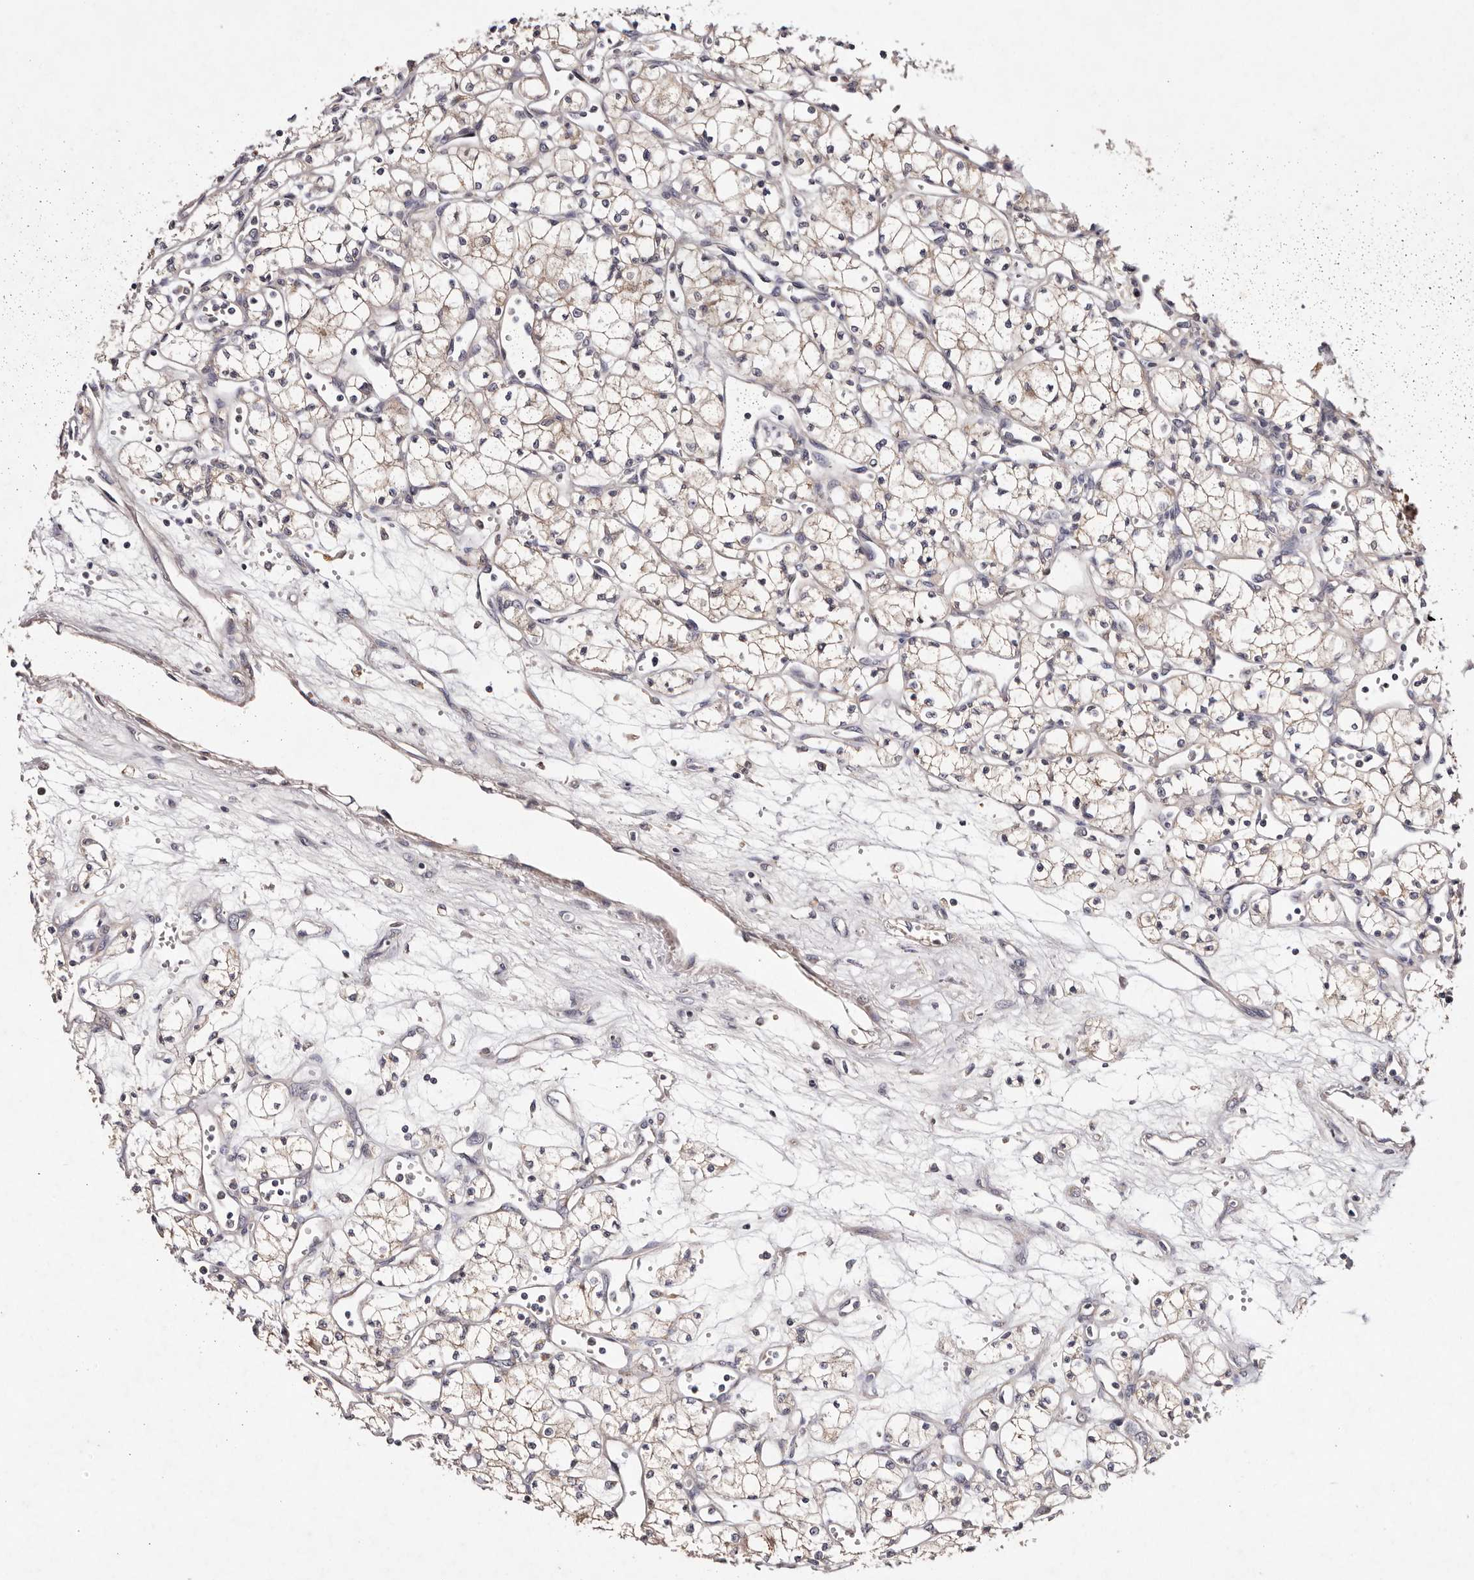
{"staining": {"intensity": "negative", "quantity": "none", "location": "none"}, "tissue": "renal cancer", "cell_type": "Tumor cells", "image_type": "cancer", "snomed": [{"axis": "morphology", "description": "Adenocarcinoma, NOS"}, {"axis": "topography", "description": "Kidney"}], "caption": "This photomicrograph is of renal cancer (adenocarcinoma) stained with immunohistochemistry to label a protein in brown with the nuclei are counter-stained blue. There is no positivity in tumor cells.", "gene": "TSC2", "patient": {"sex": "male", "age": 59}}